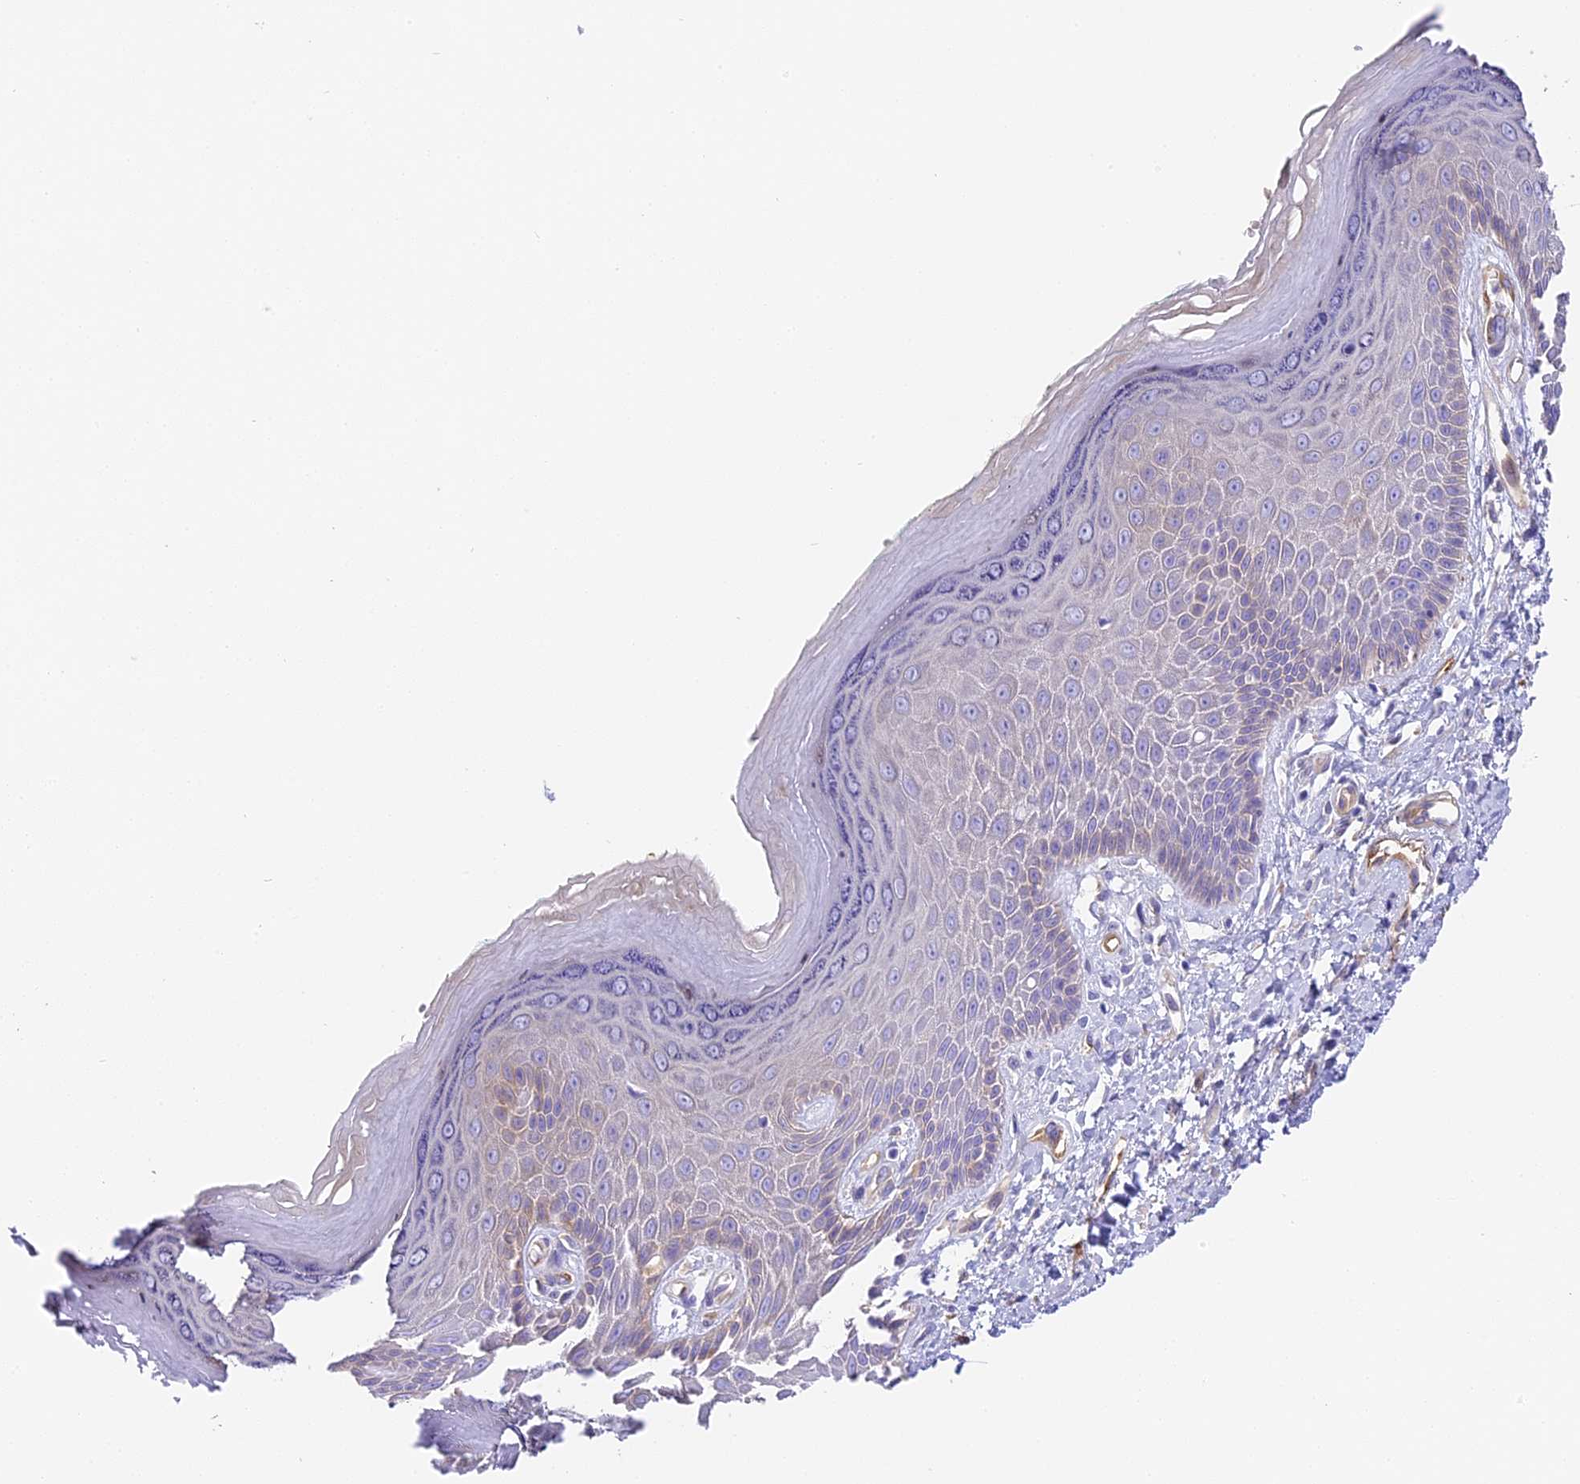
{"staining": {"intensity": "negative", "quantity": "none", "location": "none"}, "tissue": "skin", "cell_type": "Epidermal cells", "image_type": "normal", "snomed": [{"axis": "morphology", "description": "Normal tissue, NOS"}, {"axis": "topography", "description": "Anal"}], "caption": "Immunohistochemistry (IHC) of unremarkable human skin shows no staining in epidermal cells. (Stains: DAB (3,3'-diaminobenzidine) immunohistochemistry with hematoxylin counter stain, Microscopy: brightfield microscopy at high magnification).", "gene": "HOMER3", "patient": {"sex": "male", "age": 78}}